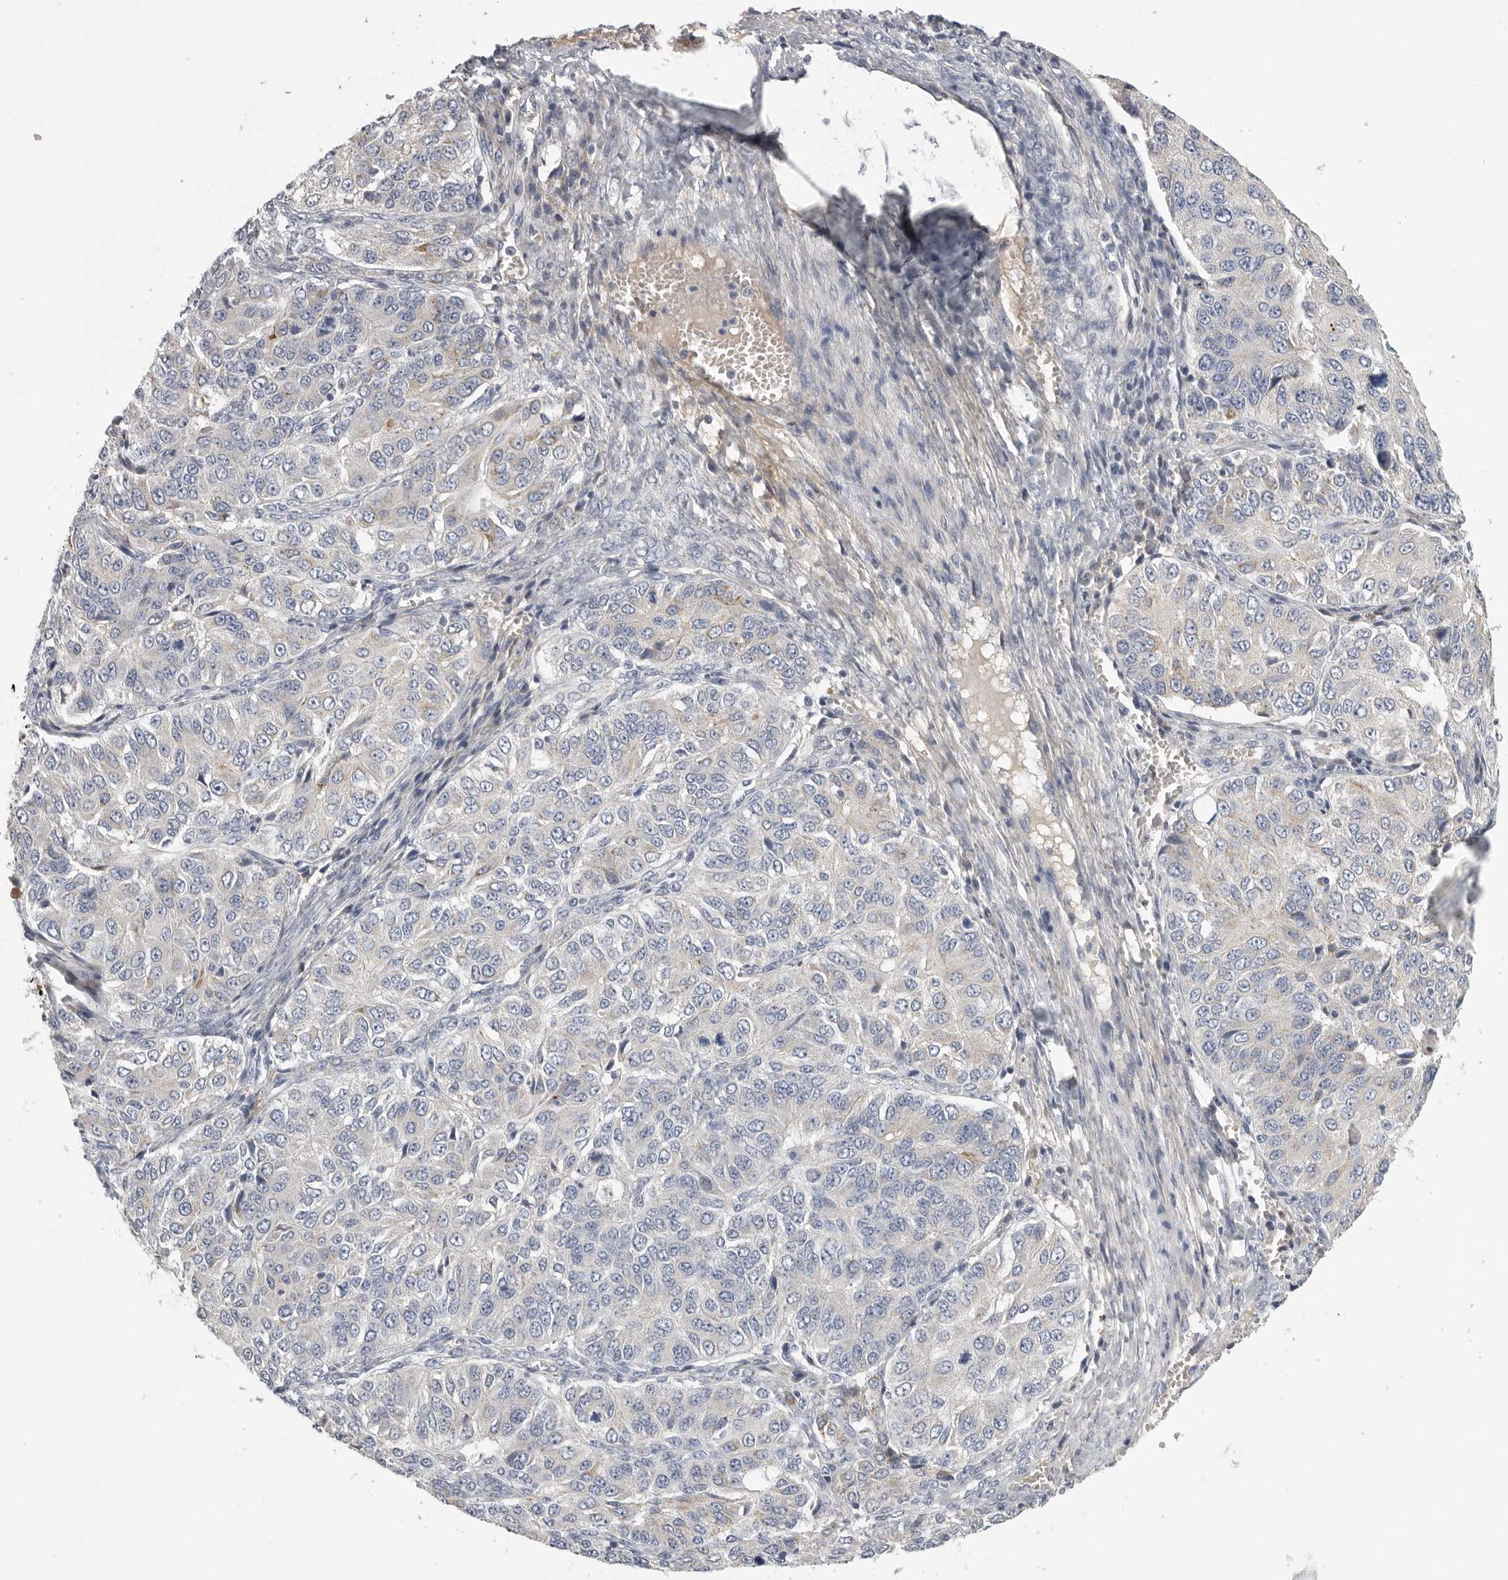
{"staining": {"intensity": "negative", "quantity": "none", "location": "none"}, "tissue": "ovarian cancer", "cell_type": "Tumor cells", "image_type": "cancer", "snomed": [{"axis": "morphology", "description": "Carcinoma, endometroid"}, {"axis": "topography", "description": "Ovary"}], "caption": "This is an IHC image of human ovarian endometroid carcinoma. There is no positivity in tumor cells.", "gene": "SDC3", "patient": {"sex": "female", "age": 51}}